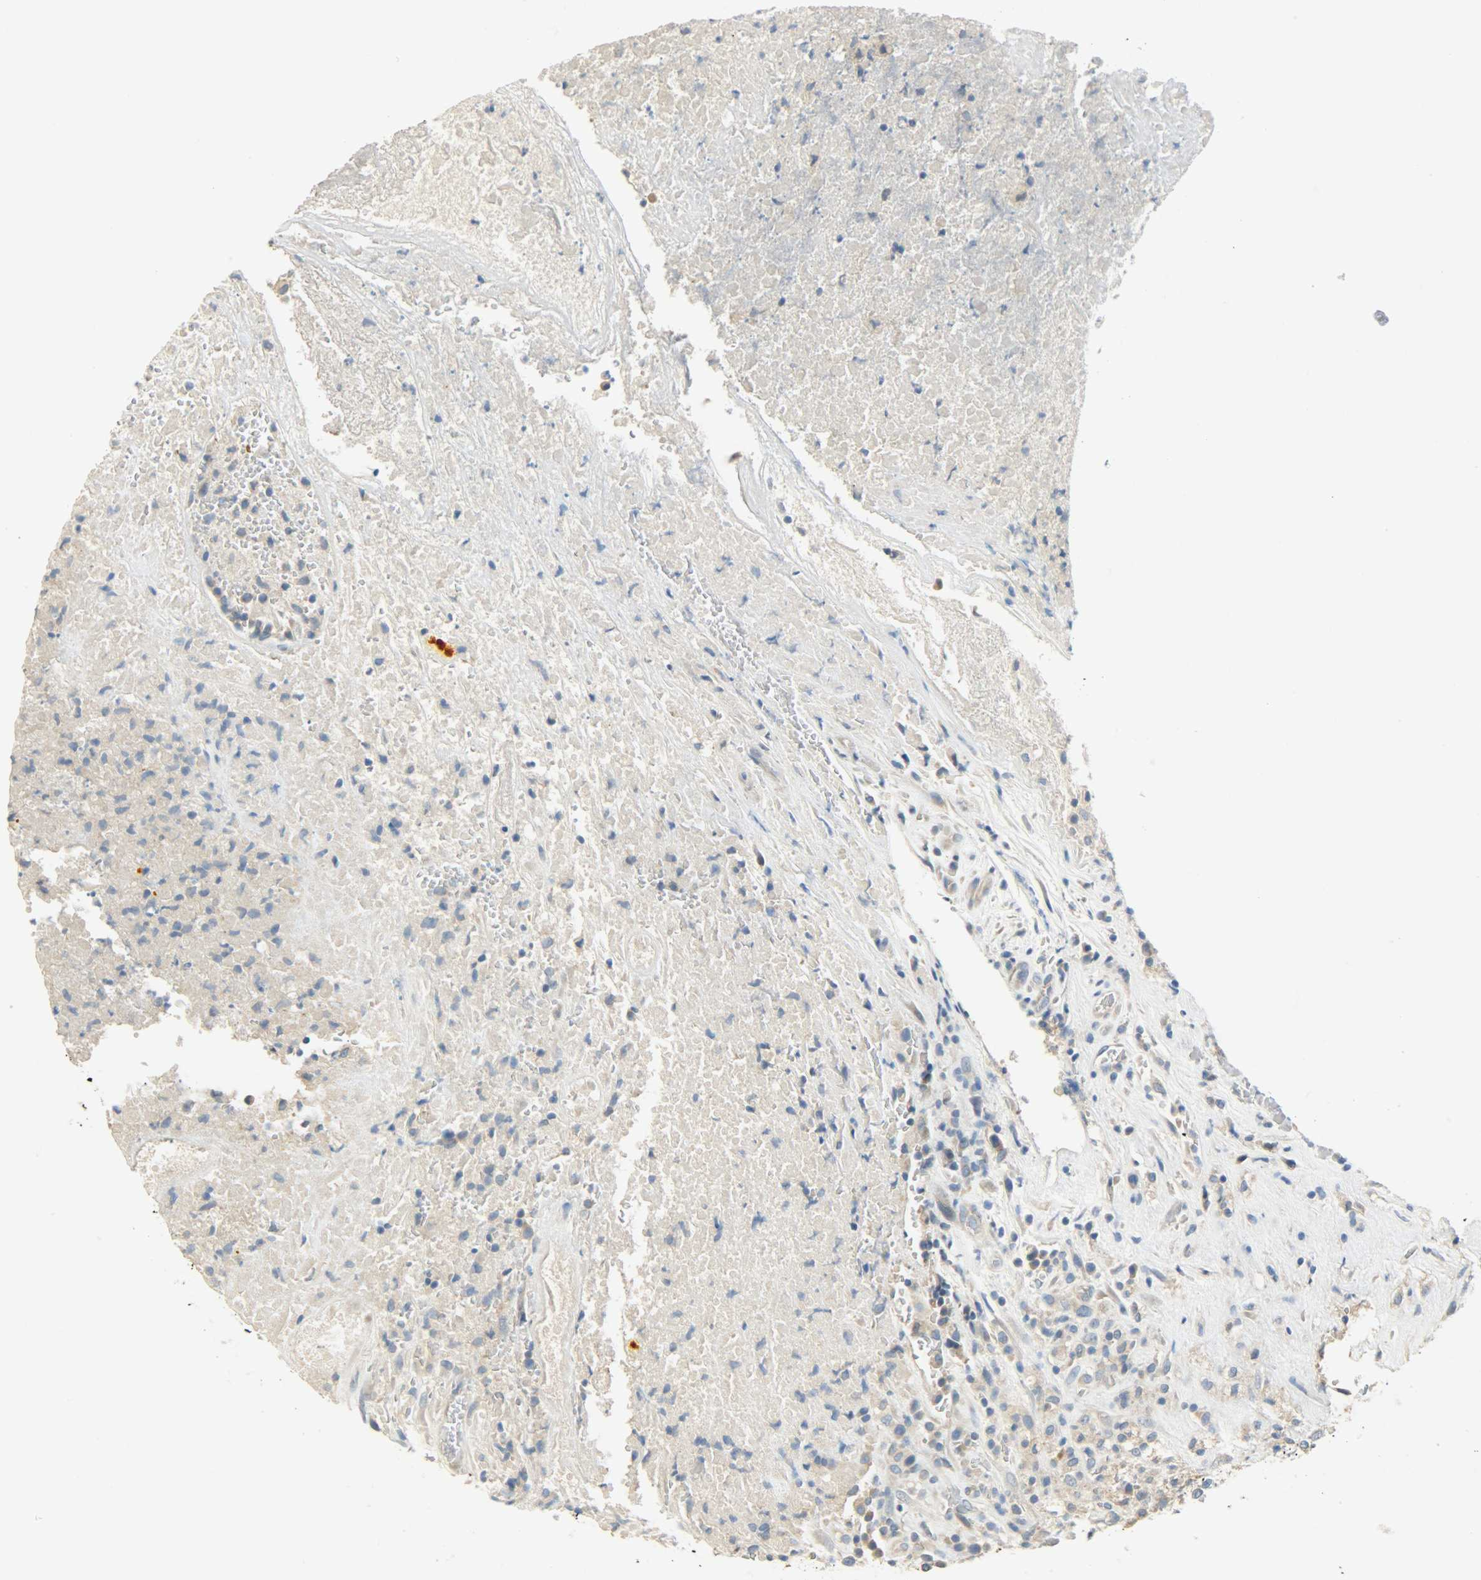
{"staining": {"intensity": "moderate", "quantity": ">75%", "location": "cytoplasmic/membranous"}, "tissue": "testis cancer", "cell_type": "Tumor cells", "image_type": "cancer", "snomed": [{"axis": "morphology", "description": "Necrosis, NOS"}, {"axis": "morphology", "description": "Carcinoma, Embryonal, NOS"}, {"axis": "topography", "description": "Testis"}], "caption": "Brown immunohistochemical staining in testis cancer (embryonal carcinoma) exhibits moderate cytoplasmic/membranous staining in approximately >75% of tumor cells. (DAB (3,3'-diaminobenzidine) = brown stain, brightfield microscopy at high magnification).", "gene": "DSG2", "patient": {"sex": "male", "age": 19}}